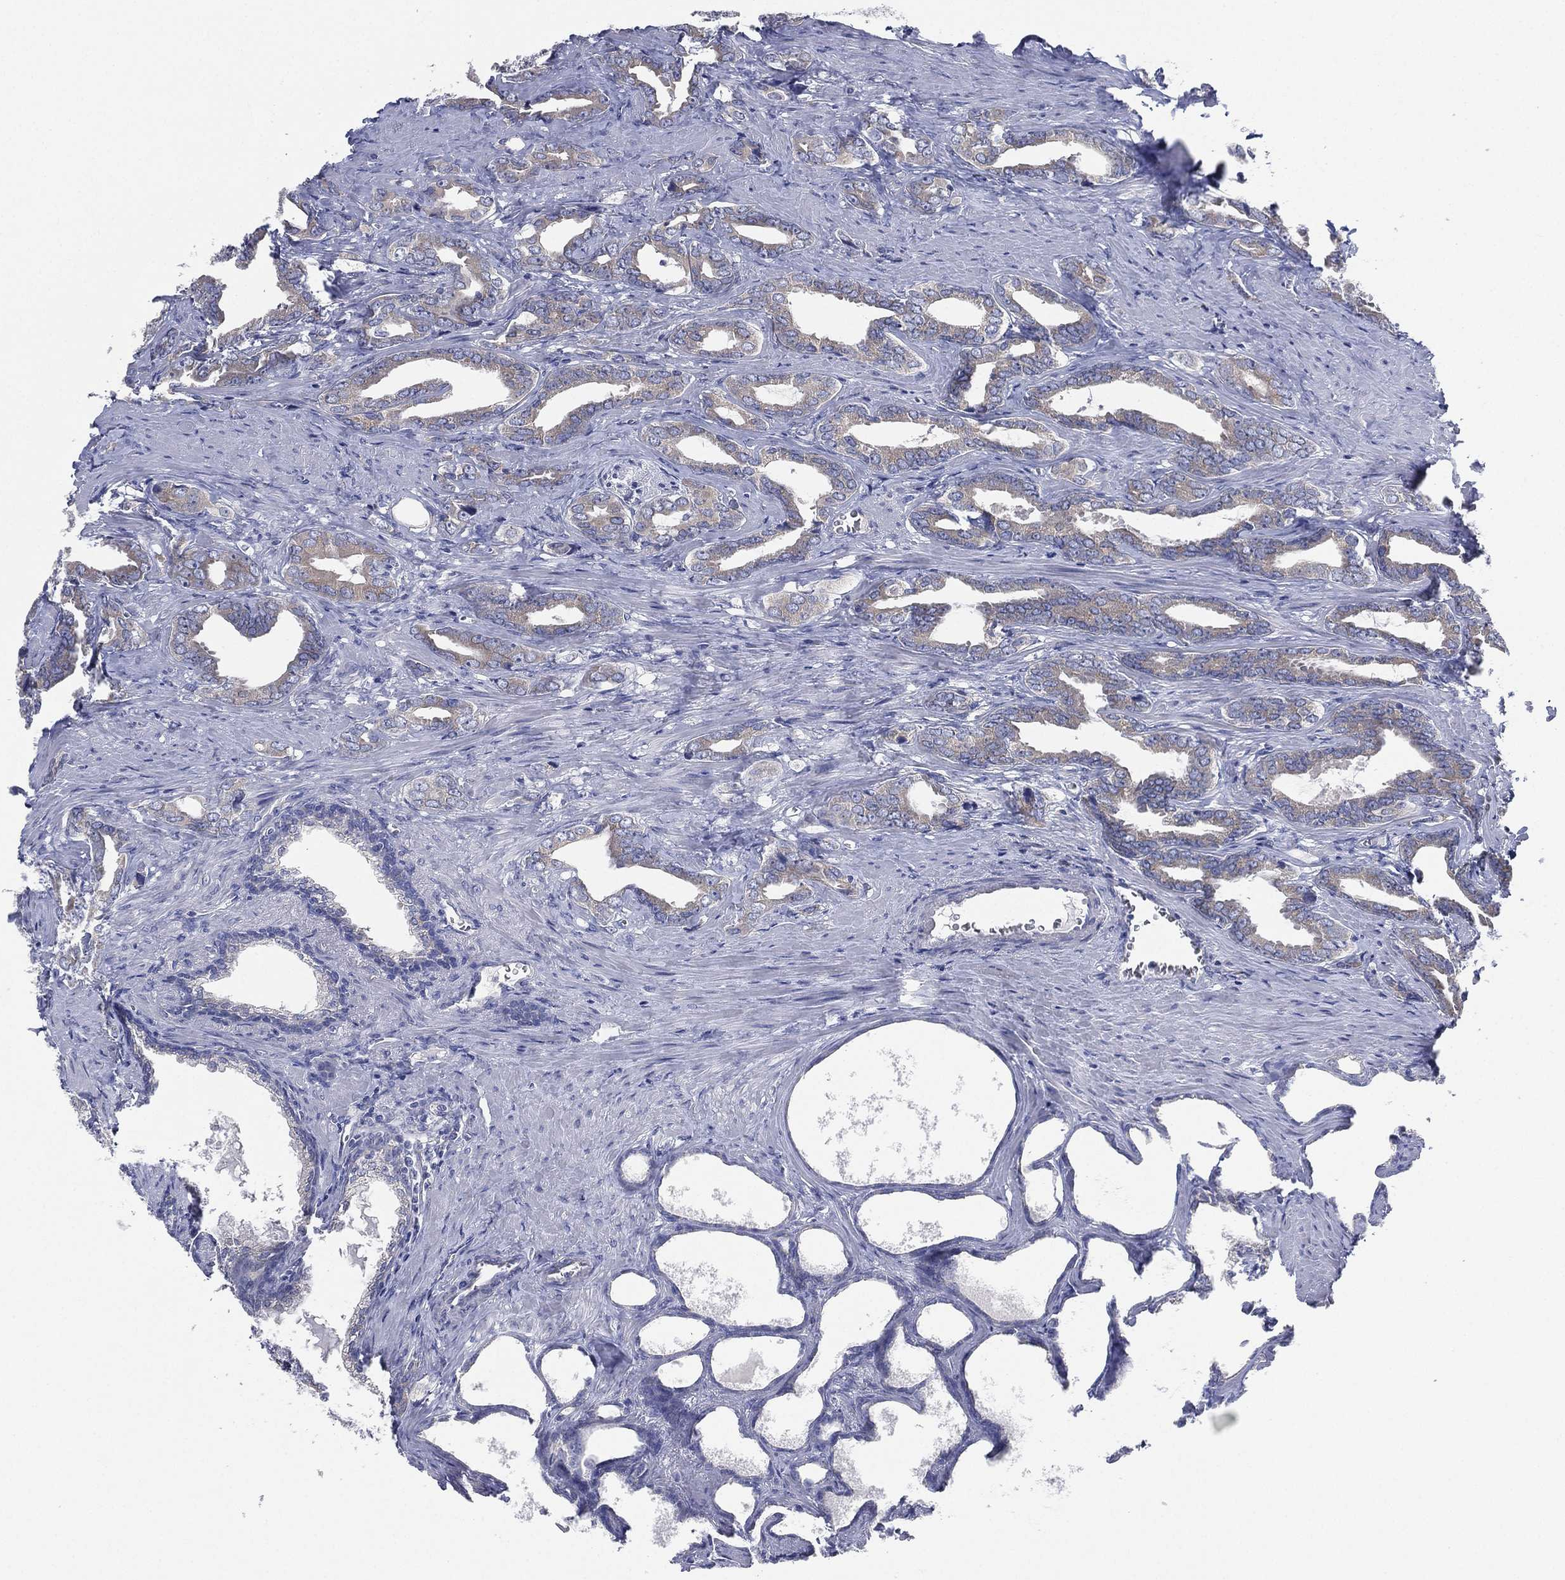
{"staining": {"intensity": "weak", "quantity": "<25%", "location": "cytoplasmic/membranous"}, "tissue": "prostate cancer", "cell_type": "Tumor cells", "image_type": "cancer", "snomed": [{"axis": "morphology", "description": "Adenocarcinoma, NOS"}, {"axis": "topography", "description": "Prostate"}], "caption": "Tumor cells show no significant protein positivity in prostate cancer.", "gene": "ATP8A2", "patient": {"sex": "male", "age": 66}}